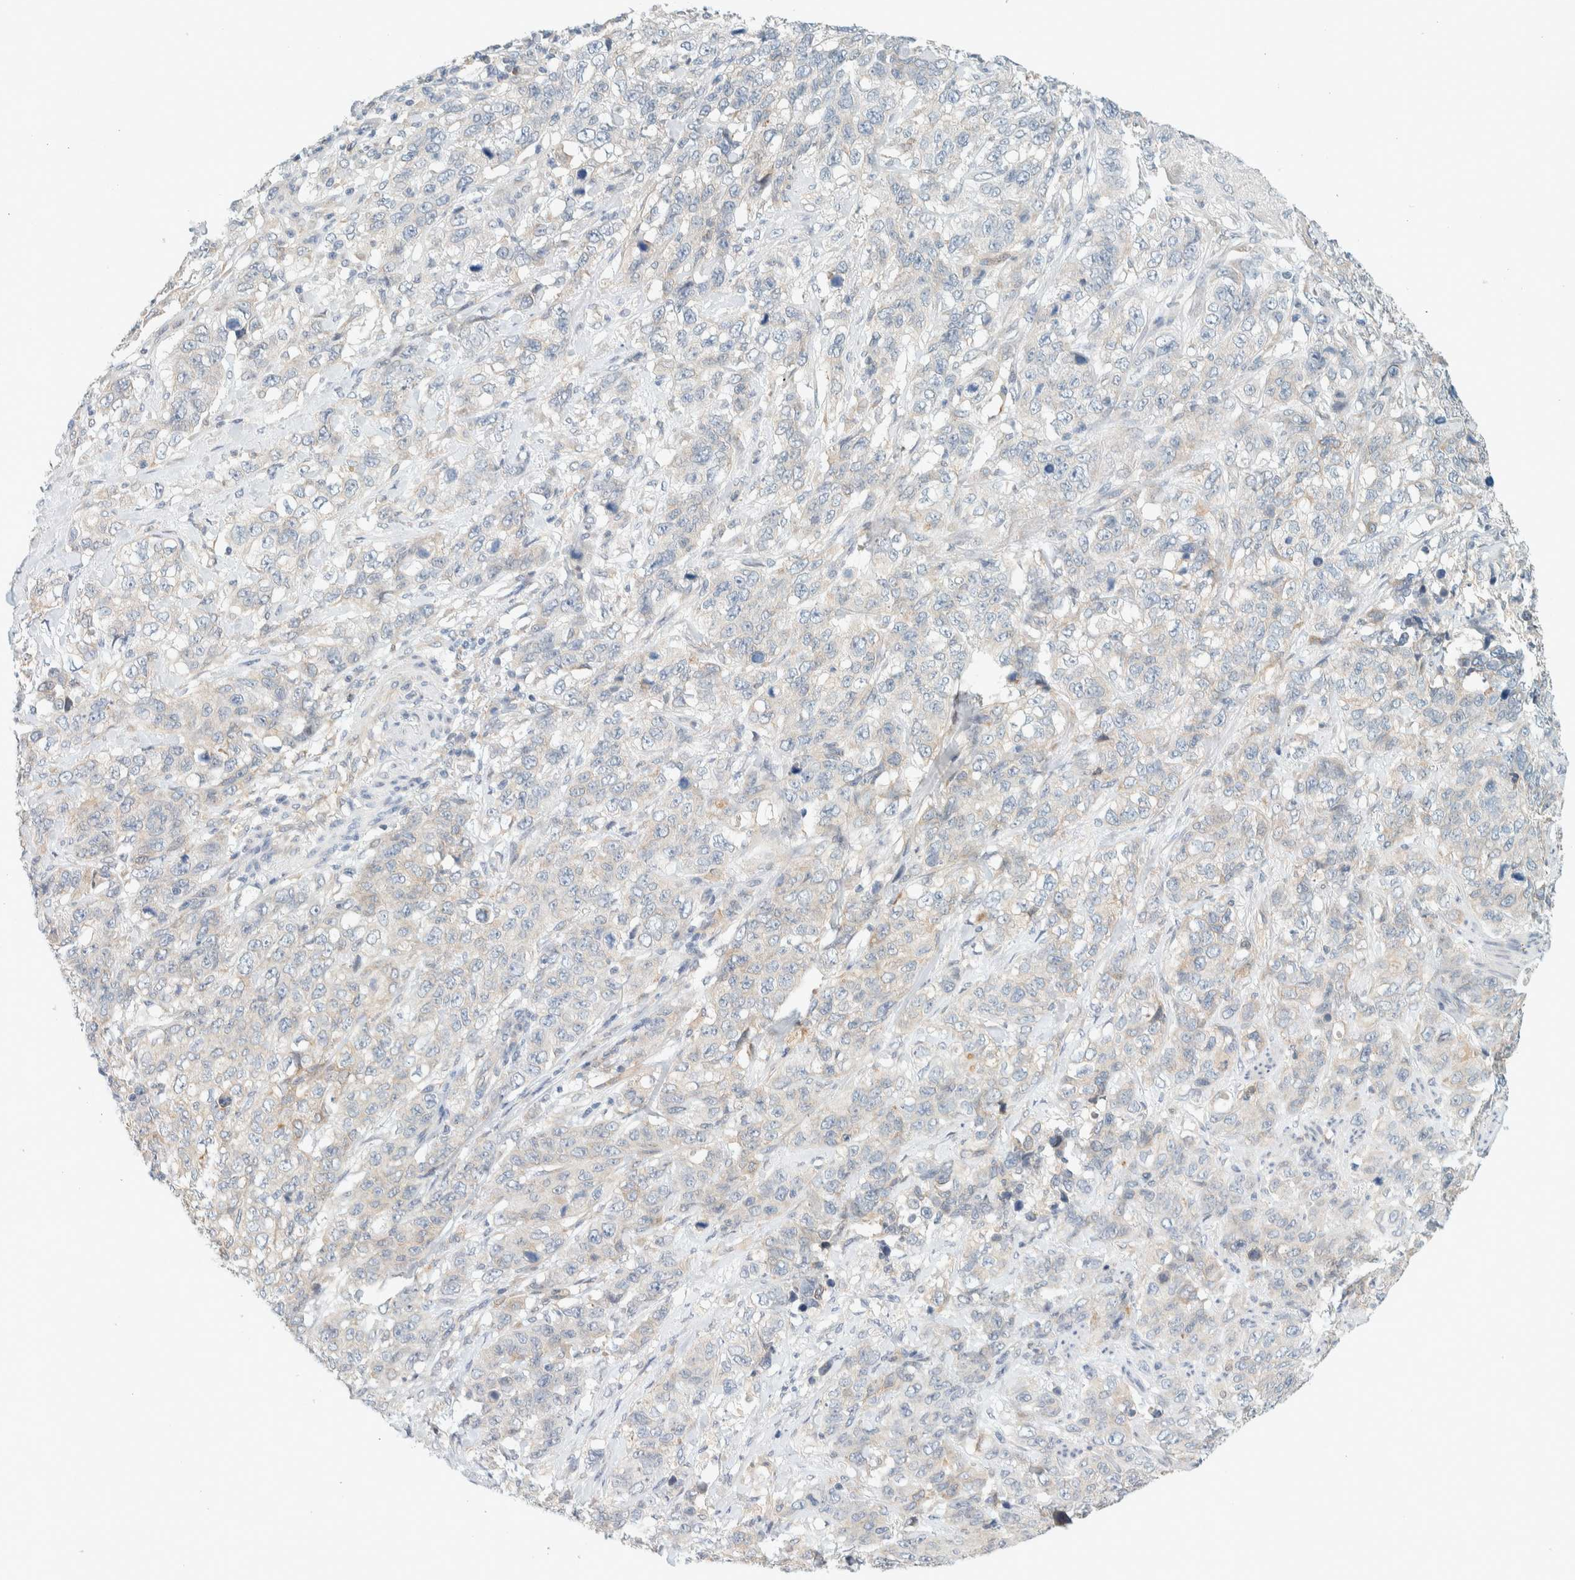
{"staining": {"intensity": "negative", "quantity": "none", "location": "none"}, "tissue": "stomach cancer", "cell_type": "Tumor cells", "image_type": "cancer", "snomed": [{"axis": "morphology", "description": "Adenocarcinoma, NOS"}, {"axis": "topography", "description": "Stomach"}], "caption": "A photomicrograph of human adenocarcinoma (stomach) is negative for staining in tumor cells.", "gene": "SUMF2", "patient": {"sex": "male", "age": 48}}